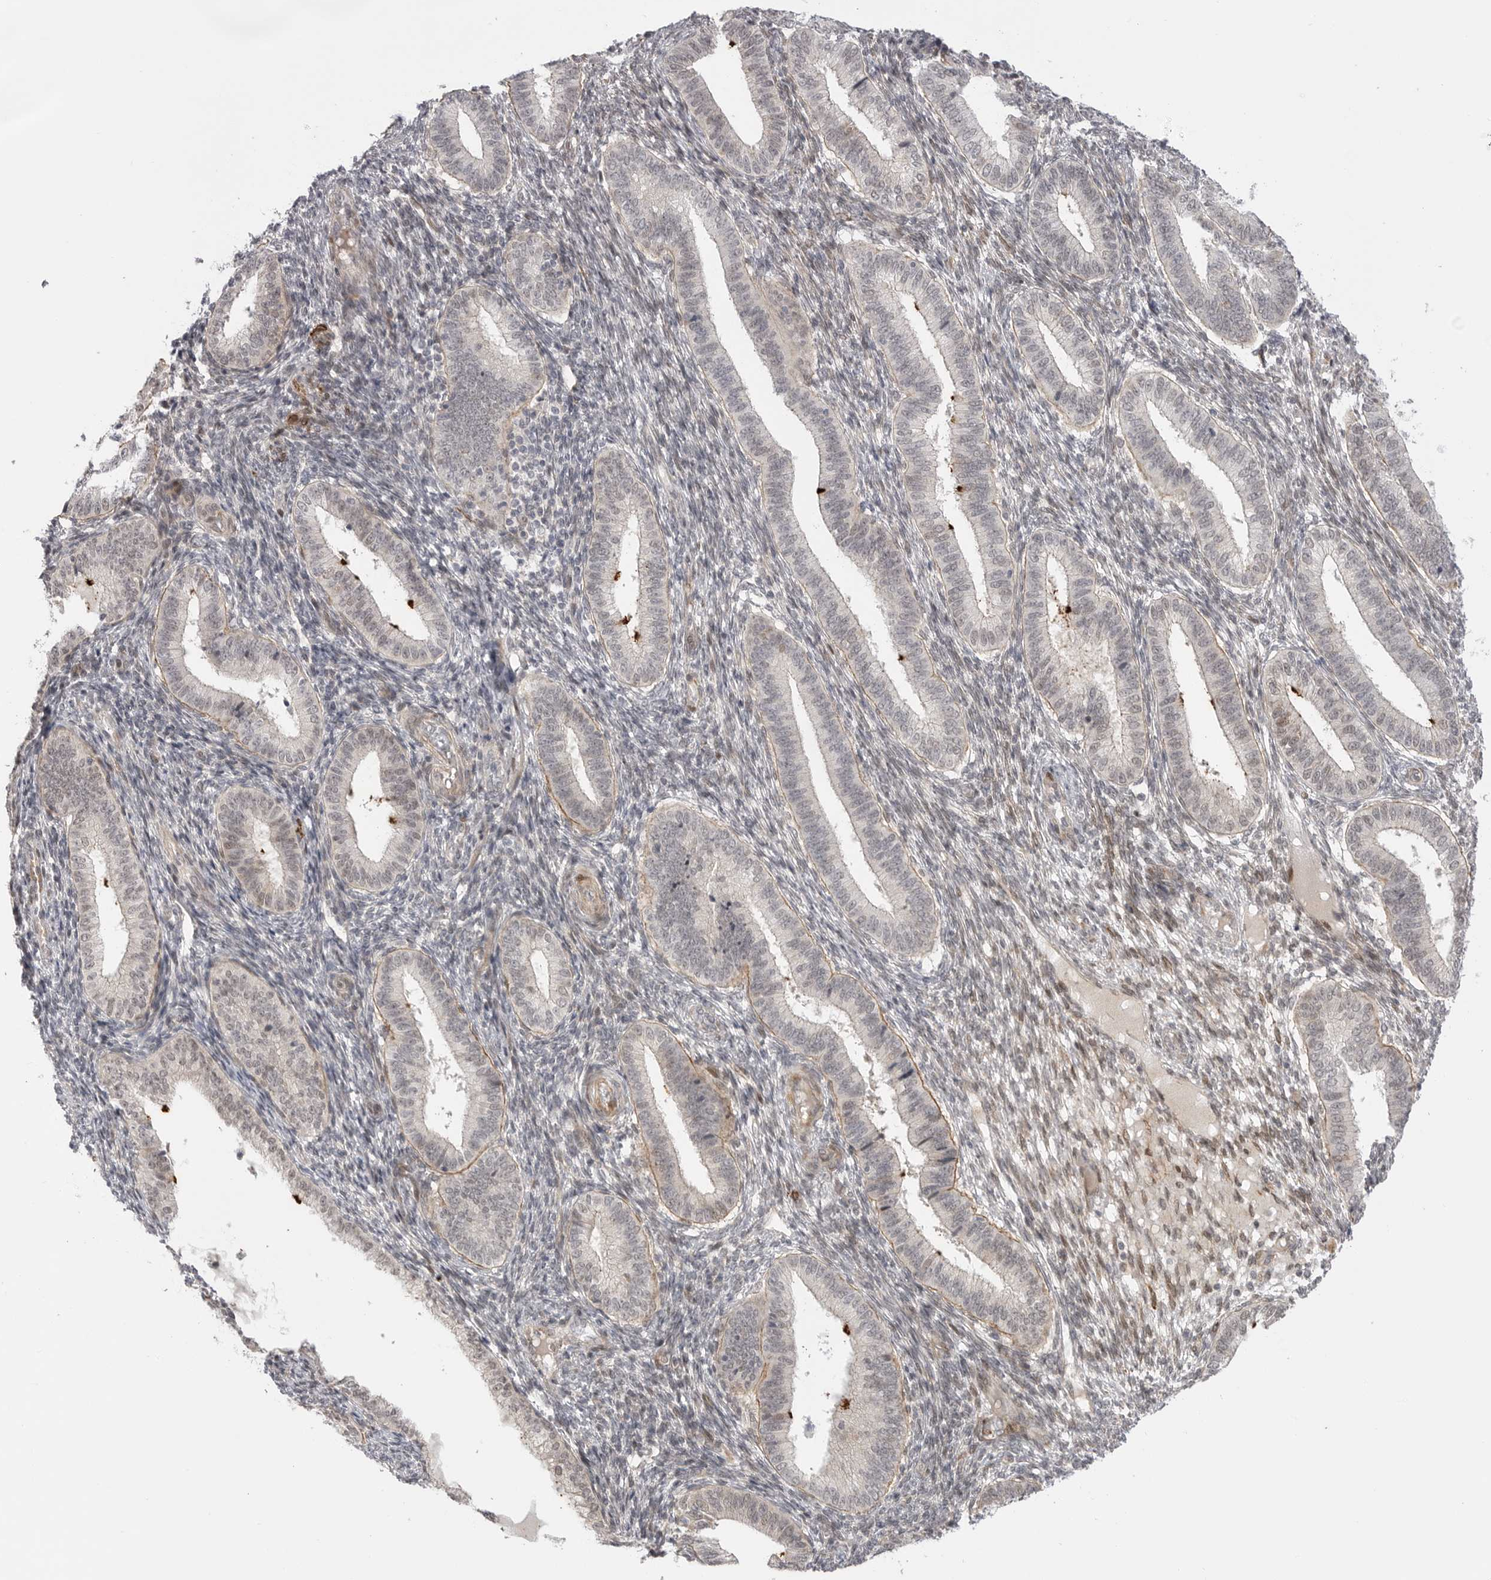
{"staining": {"intensity": "moderate", "quantity": "25%-75%", "location": "cytoplasmic/membranous,nuclear"}, "tissue": "endometrium", "cell_type": "Cells in endometrial stroma", "image_type": "normal", "snomed": [{"axis": "morphology", "description": "Normal tissue, NOS"}, {"axis": "topography", "description": "Endometrium"}], "caption": "Endometrium stained with IHC exhibits moderate cytoplasmic/membranous,nuclear staining in about 25%-75% of cells in endometrial stroma.", "gene": "GGT6", "patient": {"sex": "female", "age": 39}}